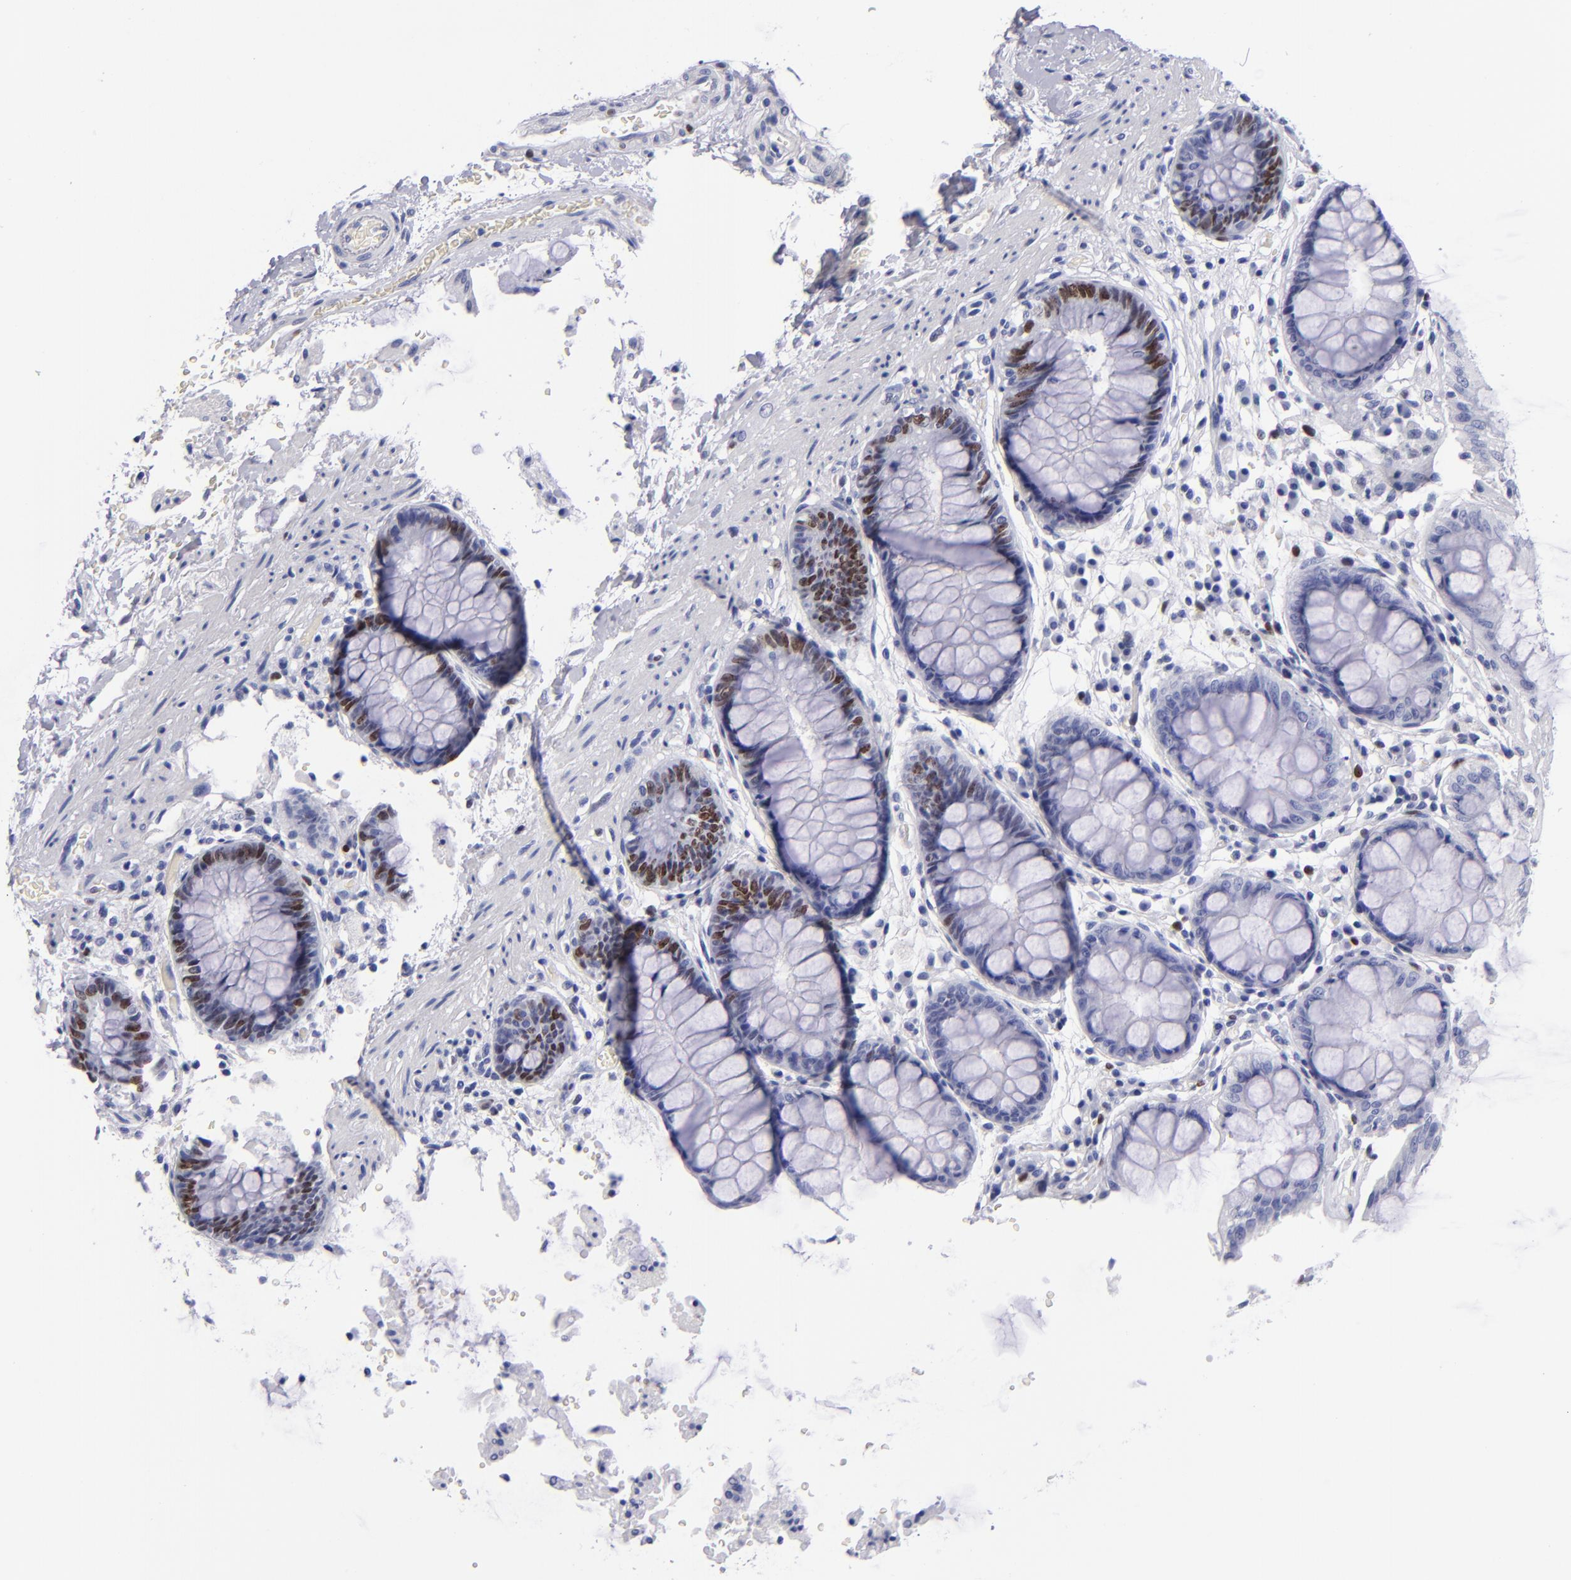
{"staining": {"intensity": "moderate", "quantity": "25%-75%", "location": "nuclear"}, "tissue": "rectum", "cell_type": "Glandular cells", "image_type": "normal", "snomed": [{"axis": "morphology", "description": "Normal tissue, NOS"}, {"axis": "topography", "description": "Rectum"}], "caption": "Immunohistochemical staining of benign rectum shows 25%-75% levels of moderate nuclear protein positivity in approximately 25%-75% of glandular cells. Immunohistochemistry stains the protein in brown and the nuclei are stained blue.", "gene": "MCM7", "patient": {"sex": "female", "age": 46}}